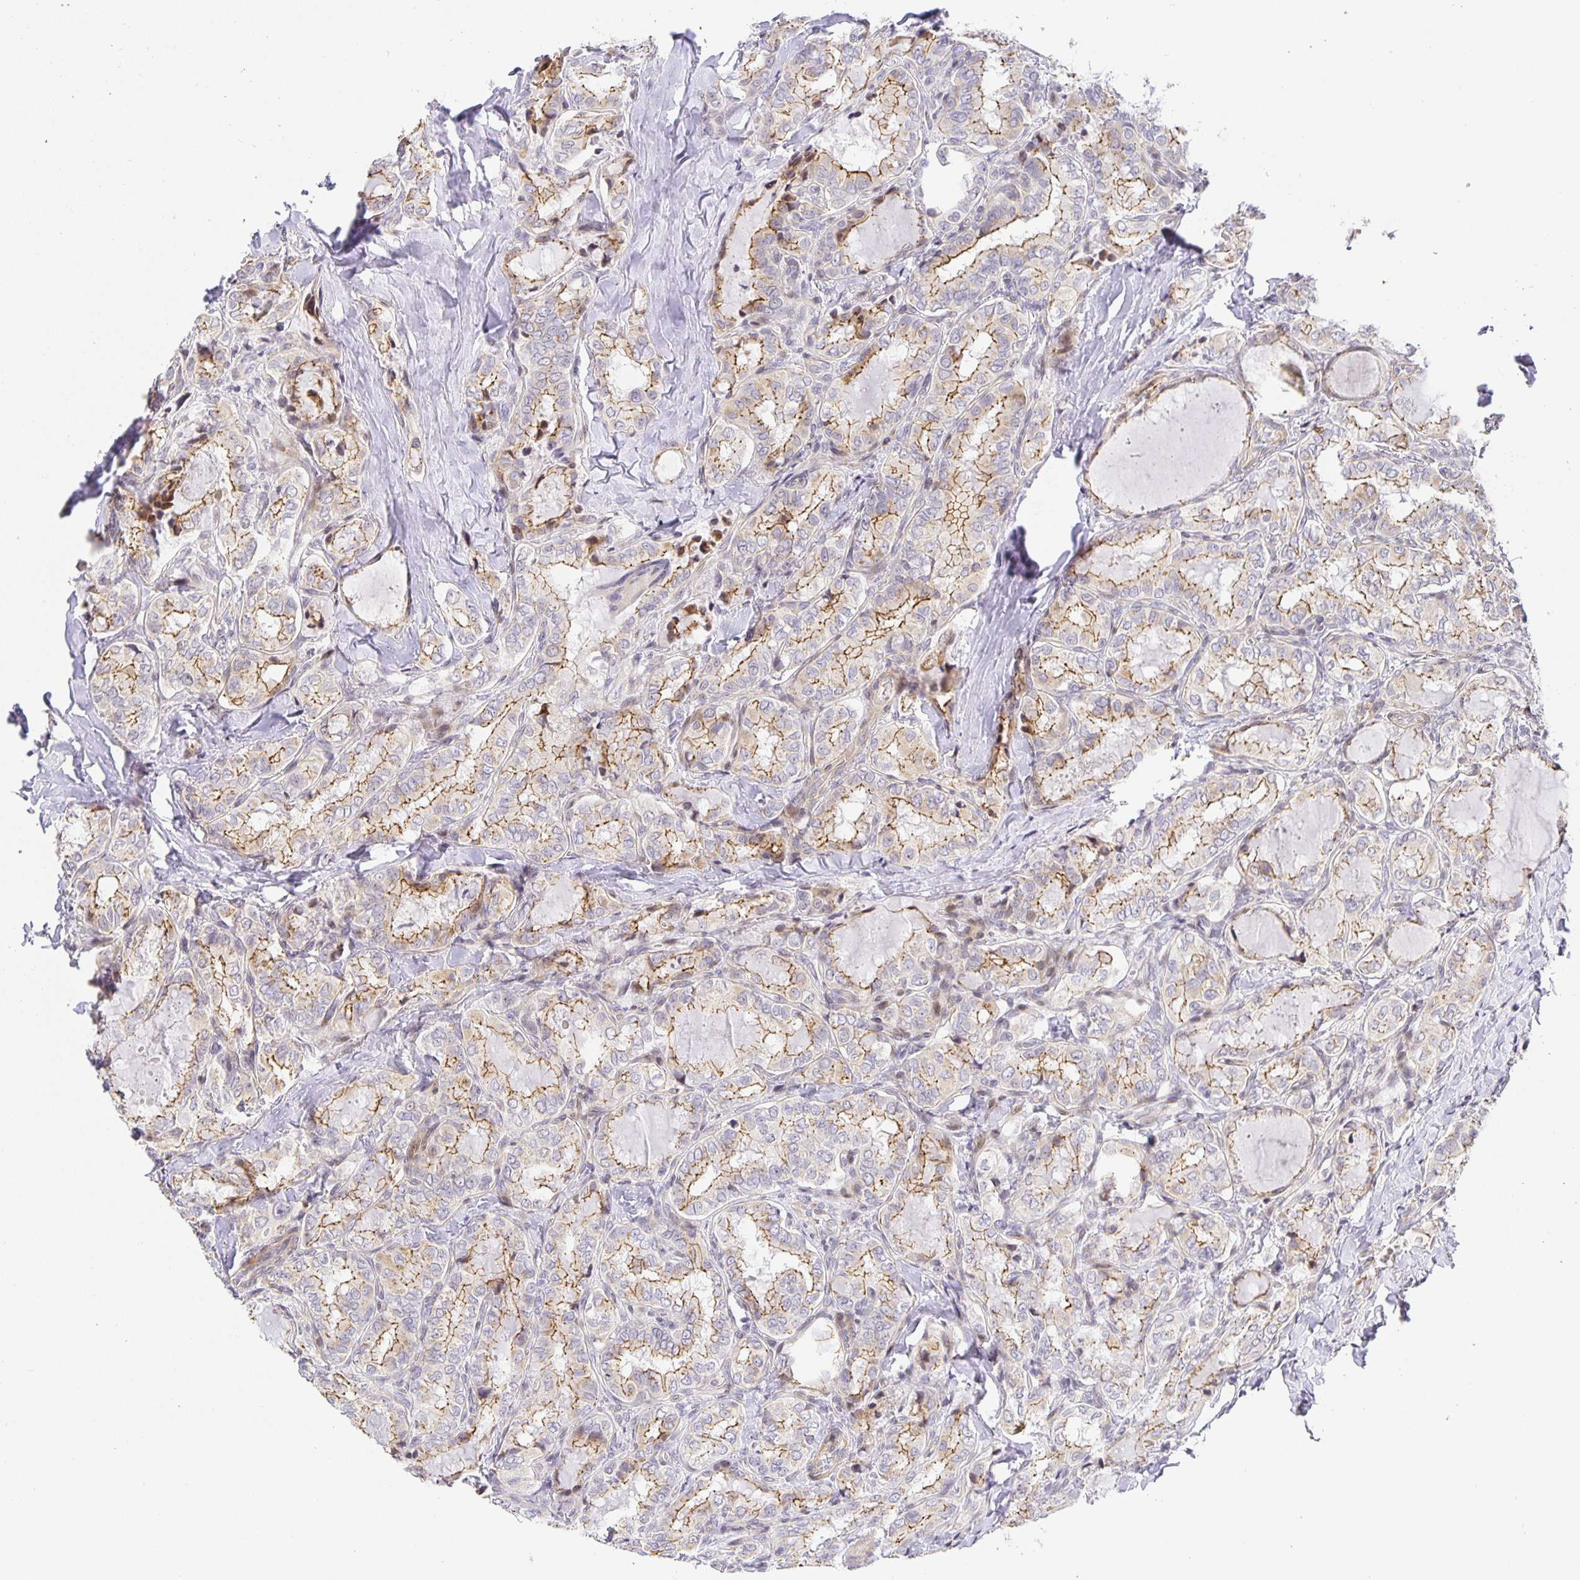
{"staining": {"intensity": "moderate", "quantity": "25%-75%", "location": "cytoplasmic/membranous"}, "tissue": "thyroid cancer", "cell_type": "Tumor cells", "image_type": "cancer", "snomed": [{"axis": "morphology", "description": "Papillary adenocarcinoma, NOS"}, {"axis": "topography", "description": "Thyroid gland"}], "caption": "Protein analysis of thyroid cancer (papillary adenocarcinoma) tissue exhibits moderate cytoplasmic/membranous expression in approximately 25%-75% of tumor cells.", "gene": "TJP3", "patient": {"sex": "female", "age": 75}}